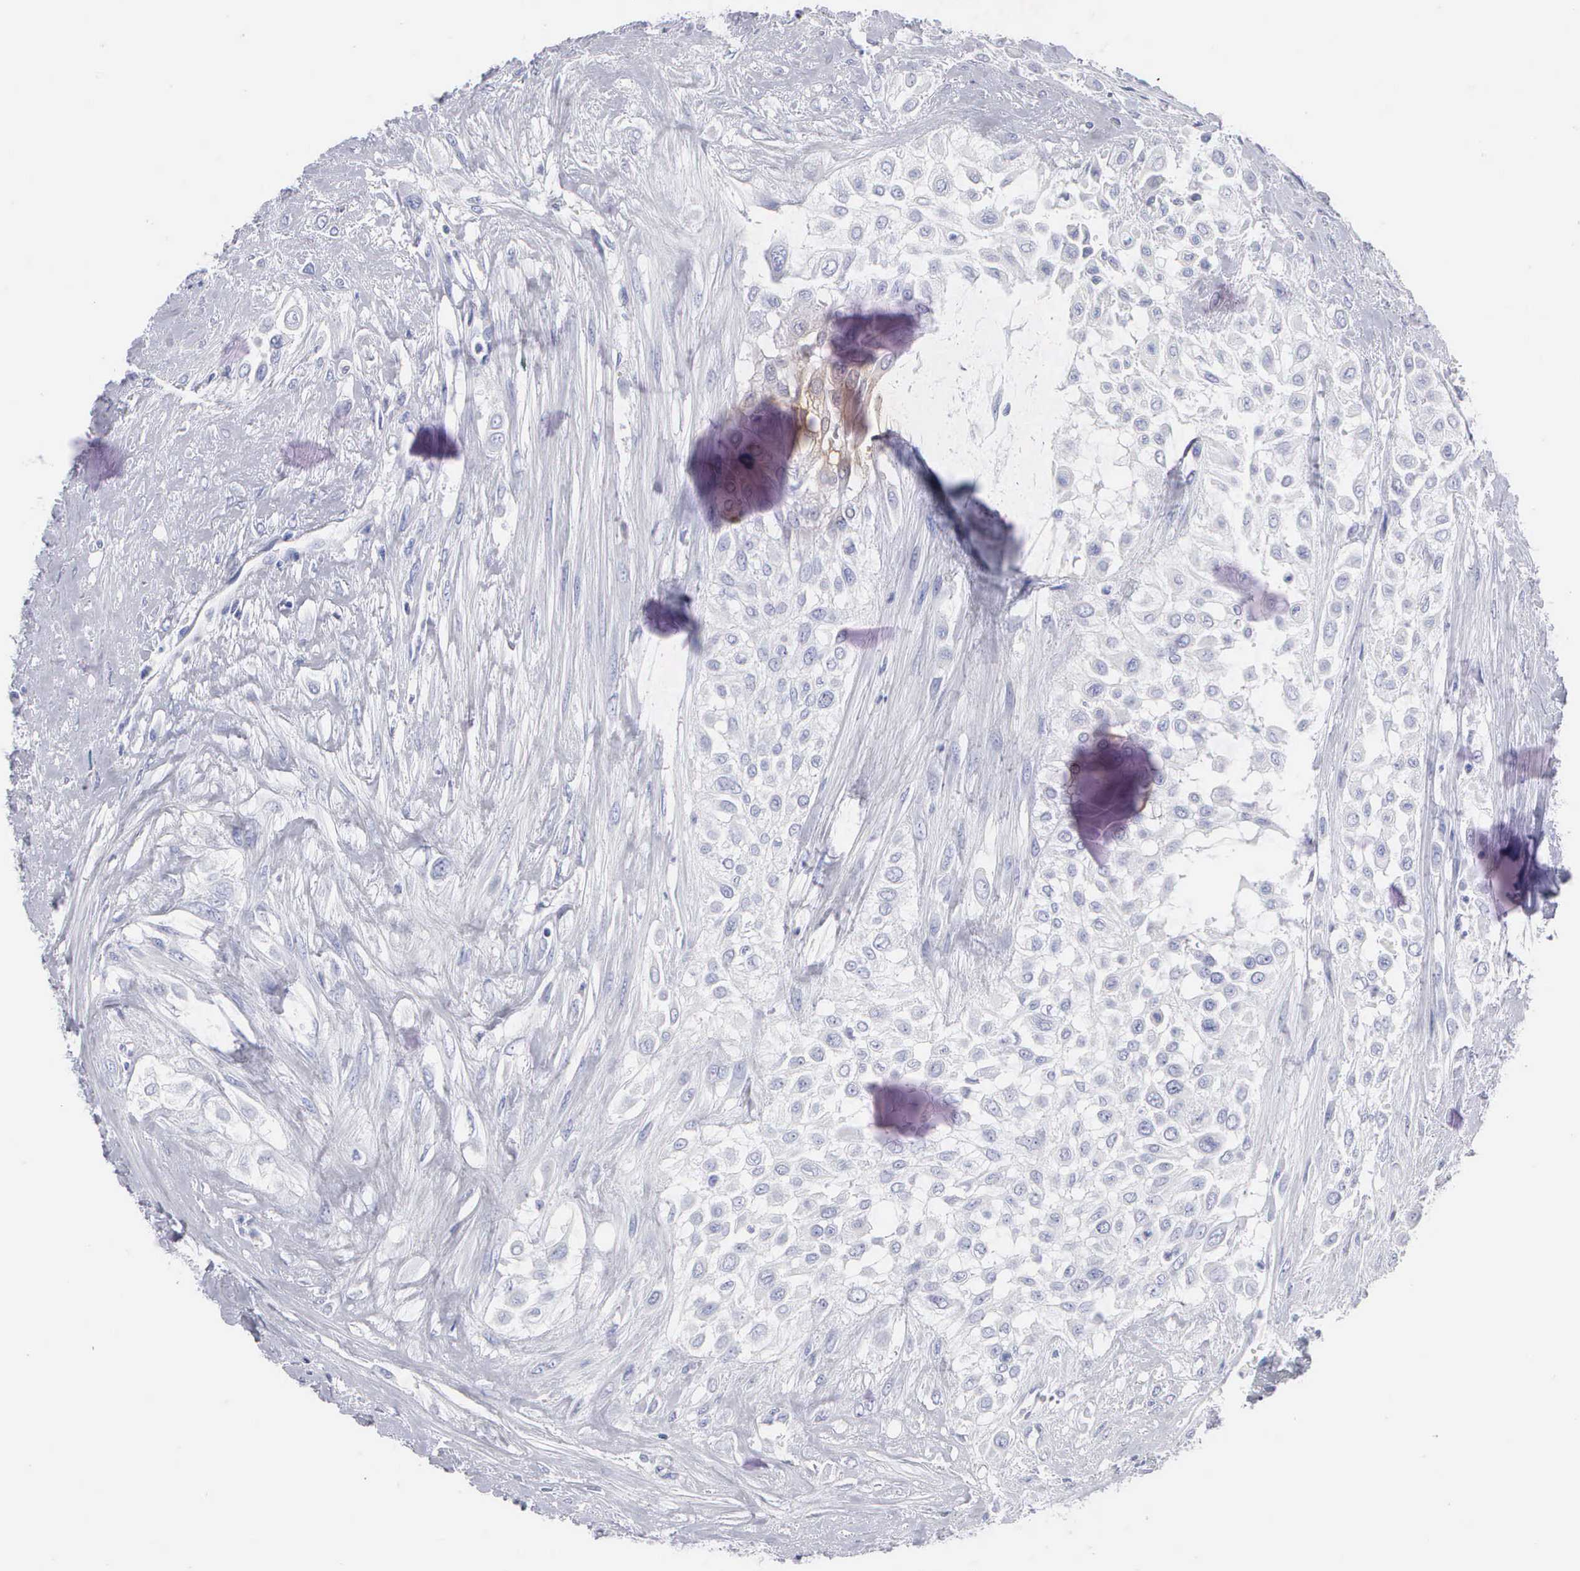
{"staining": {"intensity": "negative", "quantity": "none", "location": "none"}, "tissue": "urothelial cancer", "cell_type": "Tumor cells", "image_type": "cancer", "snomed": [{"axis": "morphology", "description": "Urothelial carcinoma, High grade"}, {"axis": "topography", "description": "Urinary bladder"}], "caption": "DAB (3,3'-diaminobenzidine) immunohistochemical staining of human urothelial cancer demonstrates no significant staining in tumor cells.", "gene": "CYP19A1", "patient": {"sex": "male", "age": 57}}